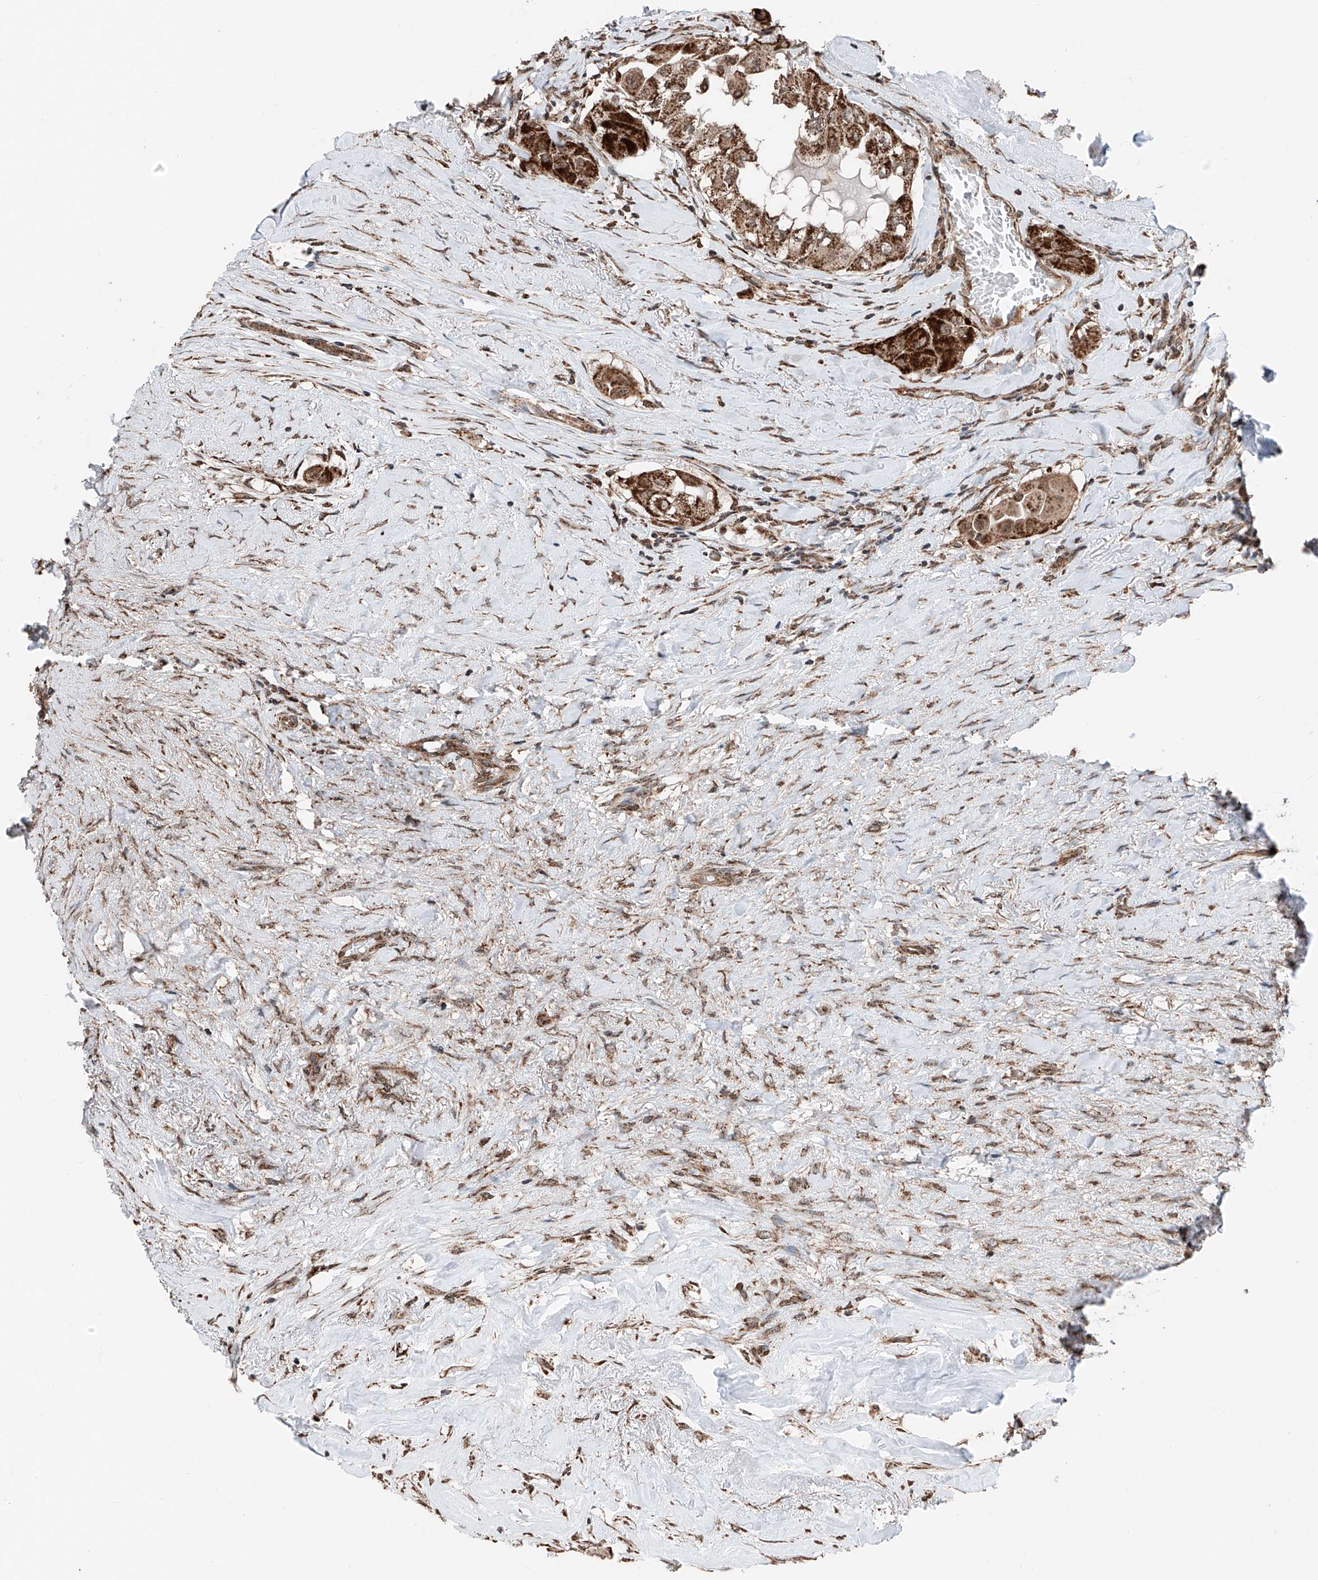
{"staining": {"intensity": "strong", "quantity": ">75%", "location": "cytoplasmic/membranous"}, "tissue": "thyroid cancer", "cell_type": "Tumor cells", "image_type": "cancer", "snomed": [{"axis": "morphology", "description": "Papillary adenocarcinoma, NOS"}, {"axis": "topography", "description": "Thyroid gland"}], "caption": "The immunohistochemical stain highlights strong cytoplasmic/membranous expression in tumor cells of thyroid cancer tissue. (DAB (3,3'-diaminobenzidine) IHC, brown staining for protein, blue staining for nuclei).", "gene": "ZNF445", "patient": {"sex": "female", "age": 59}}